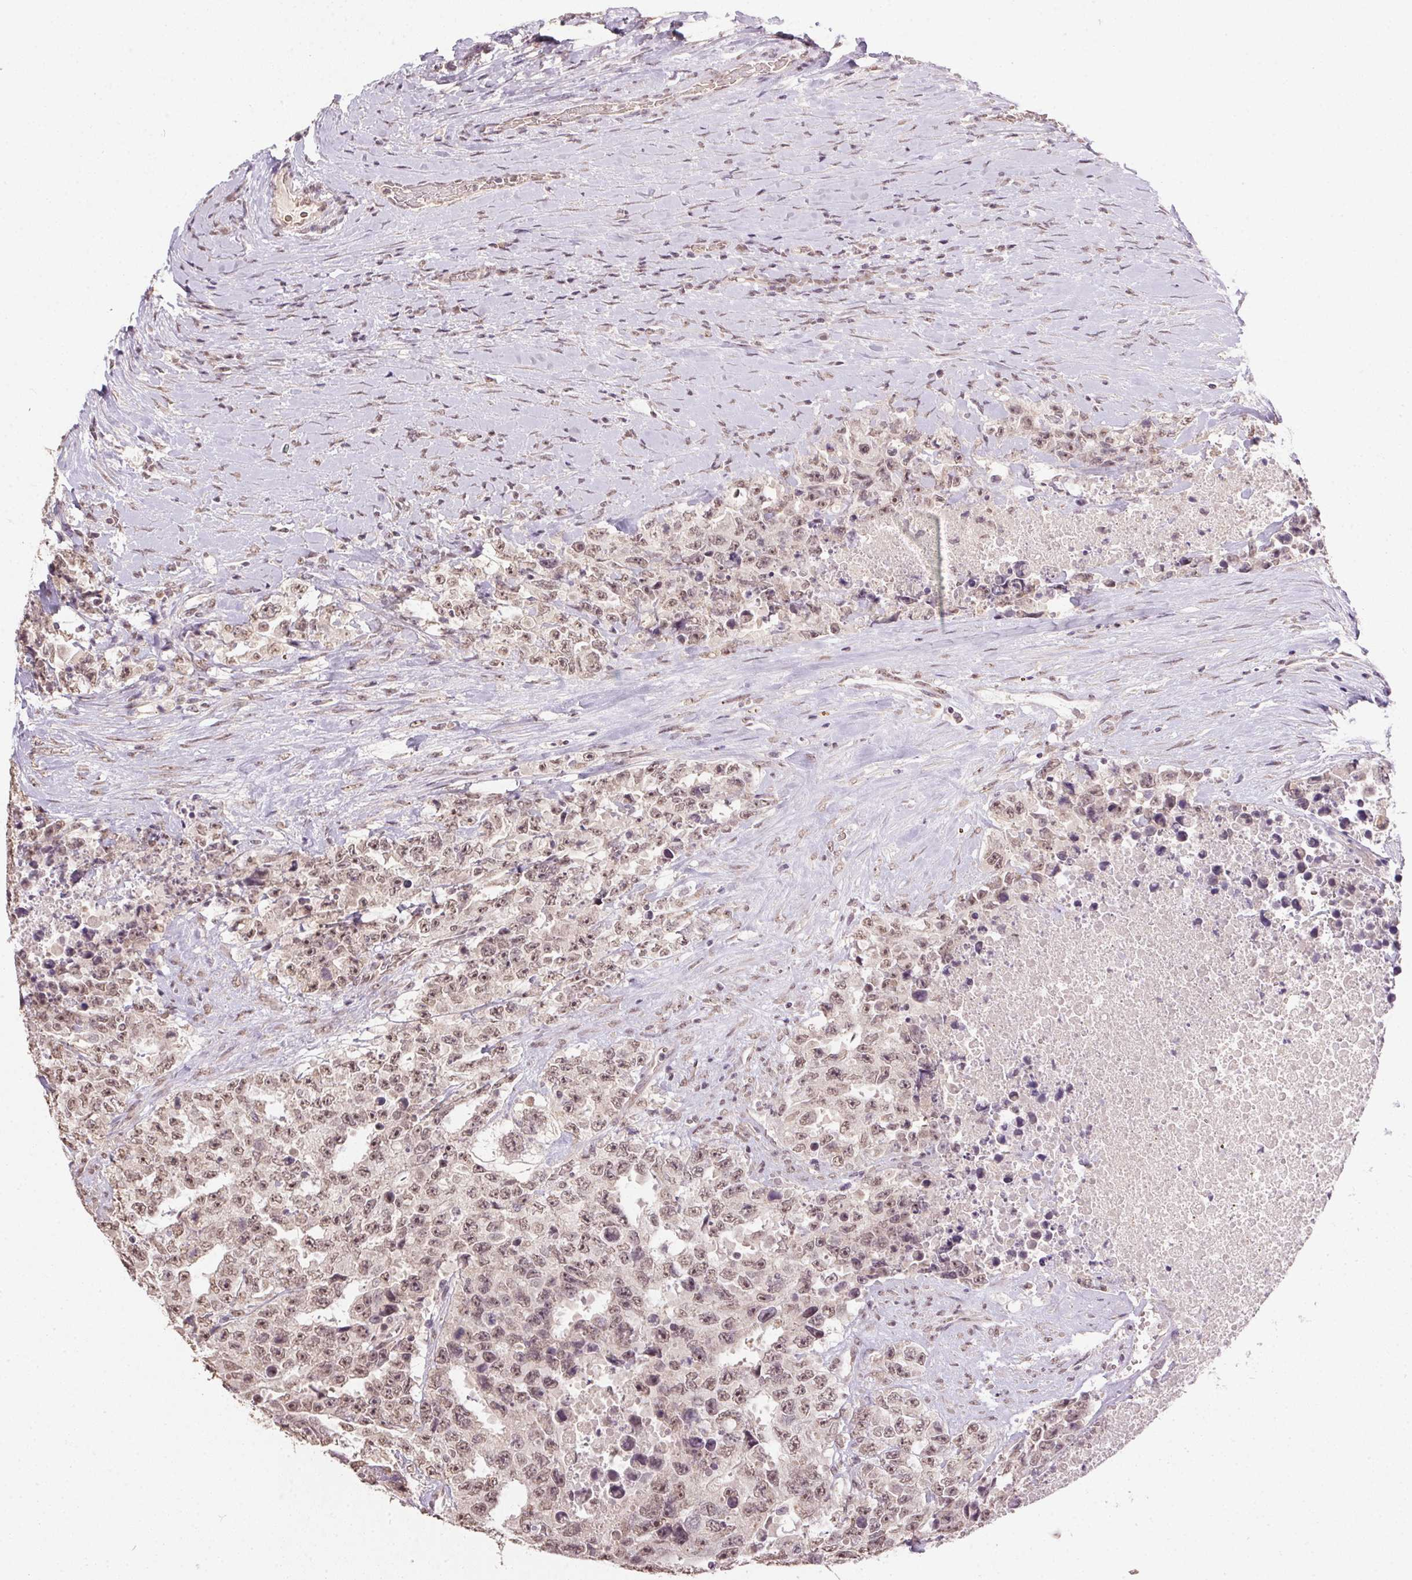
{"staining": {"intensity": "moderate", "quantity": "25%-75%", "location": "nuclear"}, "tissue": "testis cancer", "cell_type": "Tumor cells", "image_type": "cancer", "snomed": [{"axis": "morphology", "description": "Carcinoma, Embryonal, NOS"}, {"axis": "topography", "description": "Testis"}], "caption": "Immunohistochemical staining of human testis cancer demonstrates medium levels of moderate nuclear positivity in approximately 25%-75% of tumor cells.", "gene": "PPP4R4", "patient": {"sex": "male", "age": 24}}